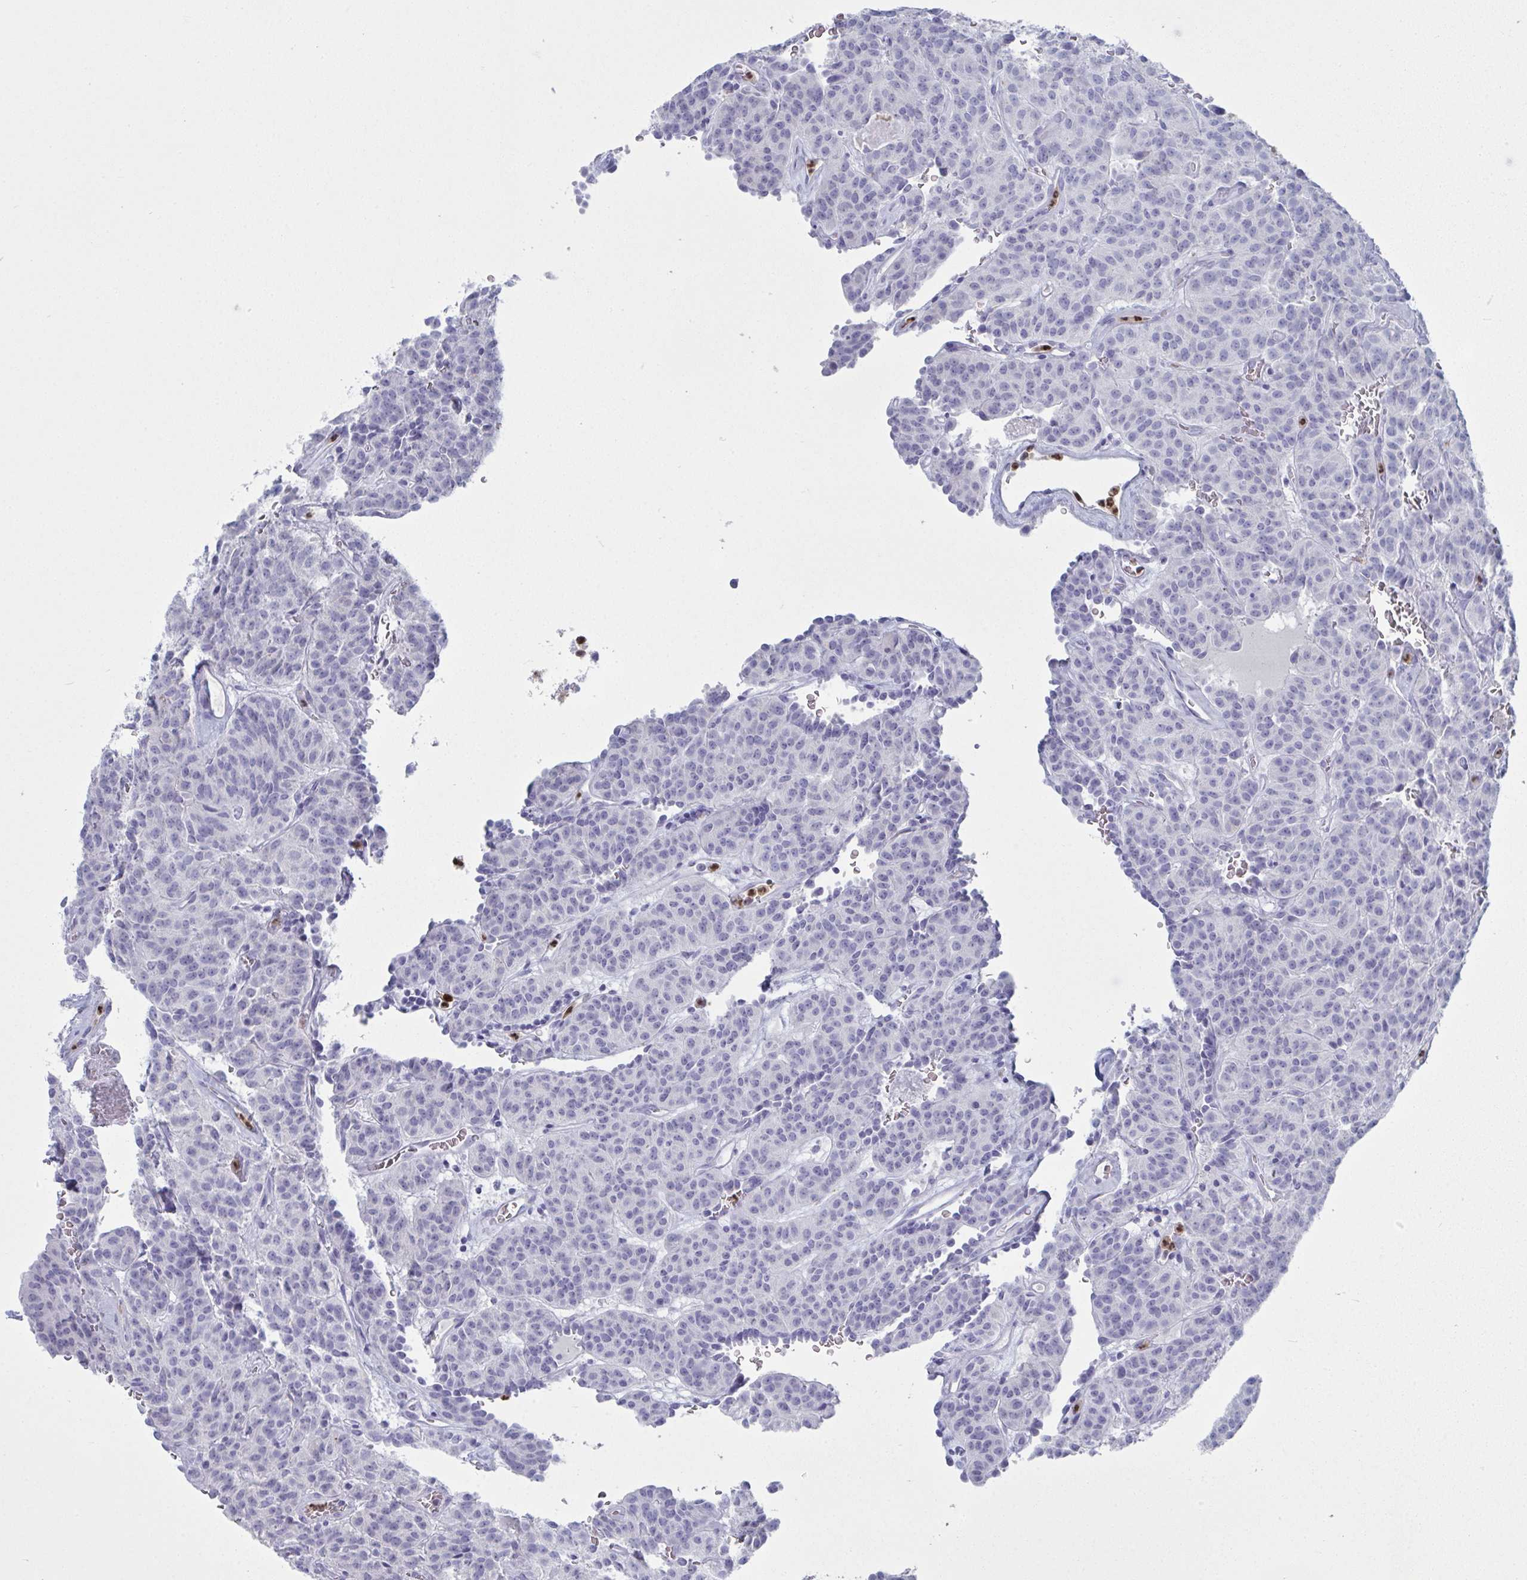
{"staining": {"intensity": "negative", "quantity": "none", "location": "none"}, "tissue": "carcinoid", "cell_type": "Tumor cells", "image_type": "cancer", "snomed": [{"axis": "morphology", "description": "Carcinoid, malignant, NOS"}, {"axis": "topography", "description": "Lung"}], "caption": "A high-resolution image shows immunohistochemistry (IHC) staining of carcinoid, which reveals no significant staining in tumor cells.", "gene": "SERPINB10", "patient": {"sex": "female", "age": 61}}